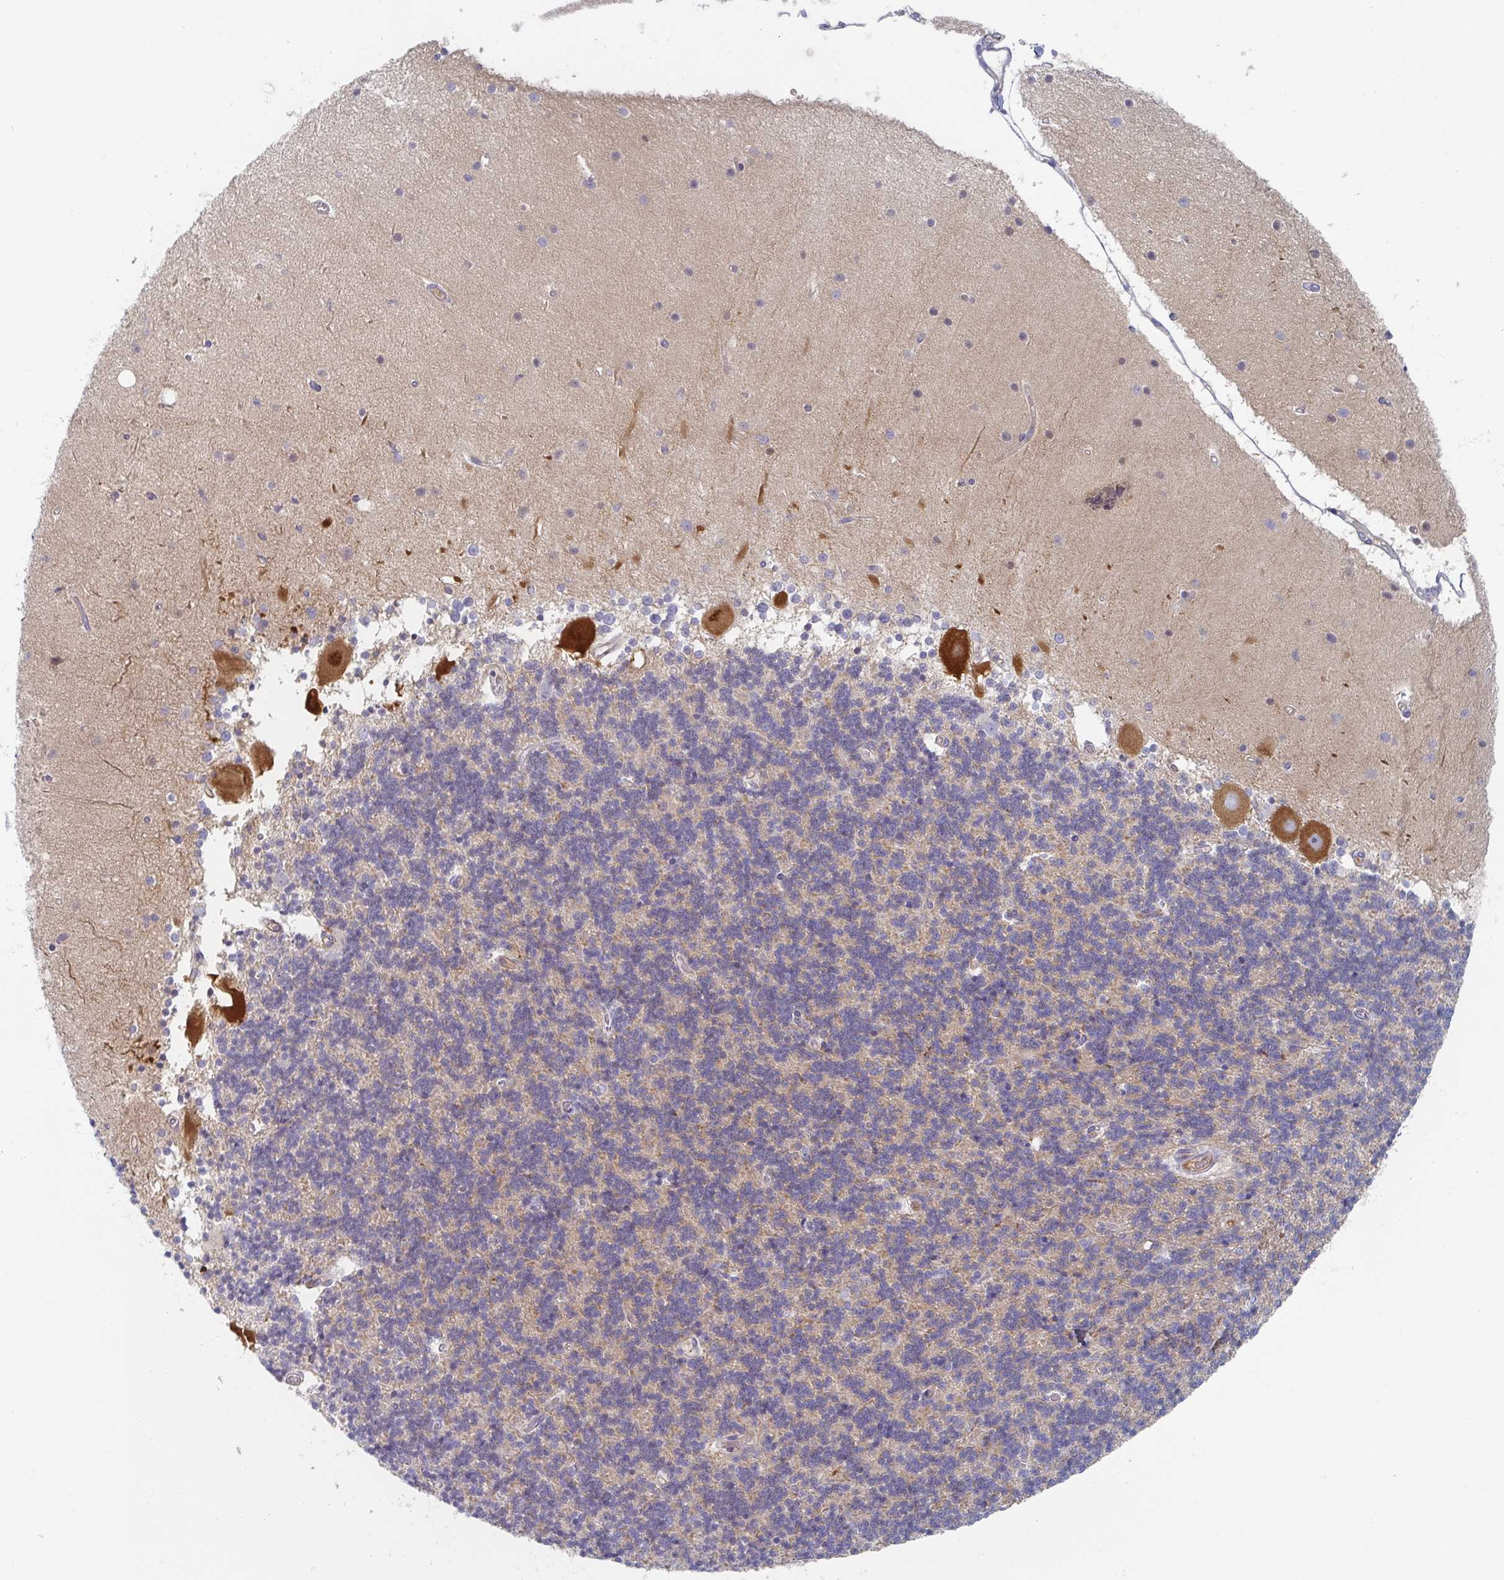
{"staining": {"intensity": "weak", "quantity": "25%-75%", "location": "cytoplasmic/membranous"}, "tissue": "cerebellum", "cell_type": "Cells in granular layer", "image_type": "normal", "snomed": [{"axis": "morphology", "description": "Normal tissue, NOS"}, {"axis": "topography", "description": "Cerebellum"}], "caption": "Protein expression by immunohistochemistry (IHC) shows weak cytoplasmic/membranous expression in approximately 25%-75% of cells in granular layer in normal cerebellum.", "gene": "AMPD2", "patient": {"sex": "female", "age": 54}}